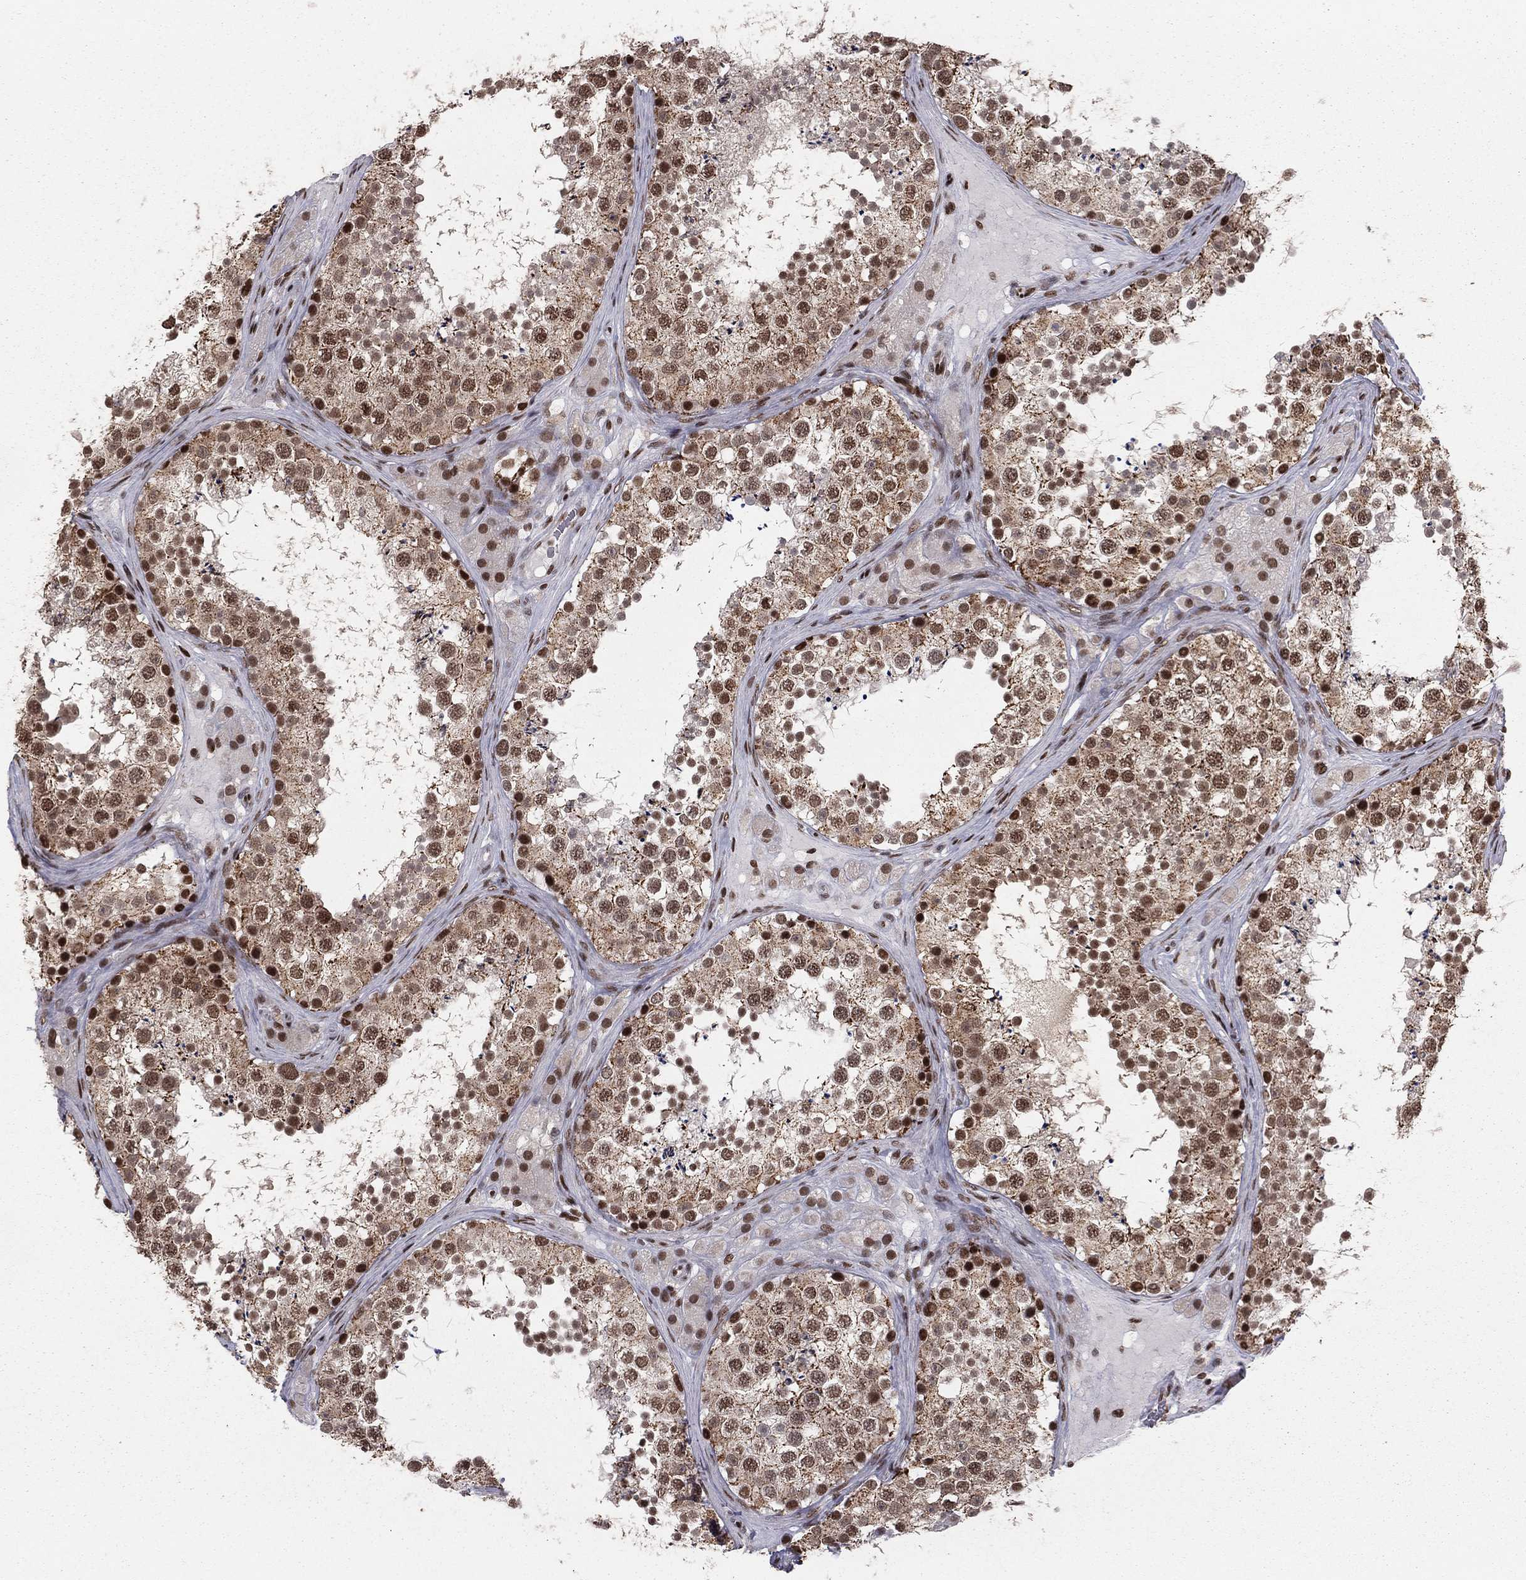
{"staining": {"intensity": "strong", "quantity": "<25%", "location": "nuclear"}, "tissue": "testis", "cell_type": "Cells in seminiferous ducts", "image_type": "normal", "snomed": [{"axis": "morphology", "description": "Normal tissue, NOS"}, {"axis": "topography", "description": "Testis"}], "caption": "Cells in seminiferous ducts exhibit medium levels of strong nuclear staining in approximately <25% of cells in normal human testis.", "gene": "NFYB", "patient": {"sex": "male", "age": 41}}